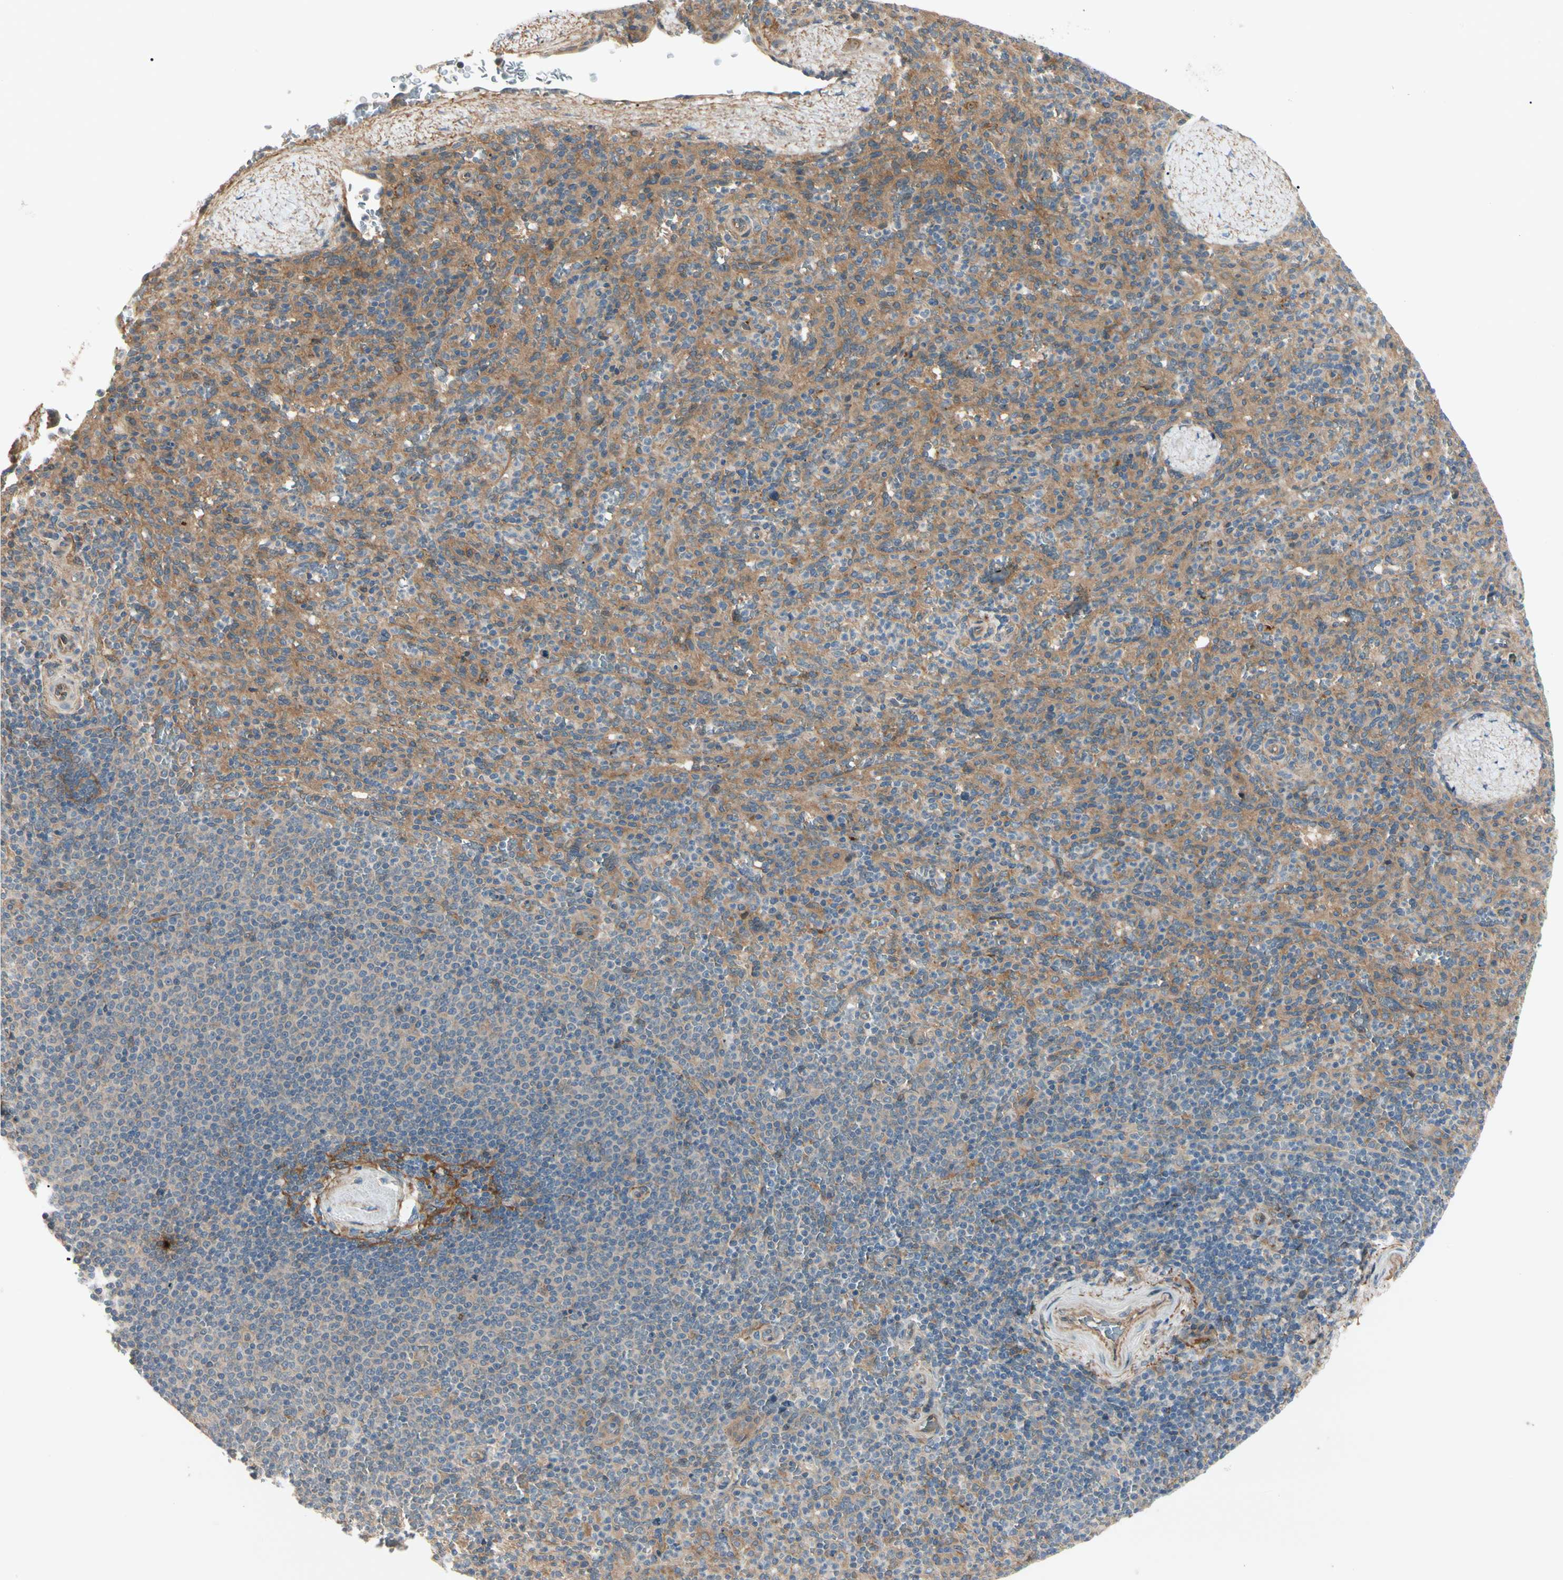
{"staining": {"intensity": "moderate", "quantity": ">75%", "location": "cytoplasmic/membranous"}, "tissue": "spleen", "cell_type": "Cells in red pulp", "image_type": "normal", "snomed": [{"axis": "morphology", "description": "Normal tissue, NOS"}, {"axis": "topography", "description": "Spleen"}], "caption": "High-magnification brightfield microscopy of unremarkable spleen stained with DAB (3,3'-diaminobenzidine) (brown) and counterstained with hematoxylin (blue). cells in red pulp exhibit moderate cytoplasmic/membranous expression is identified in about>75% of cells. (Stains: DAB in brown, nuclei in blue, Microscopy: brightfield microscopy at high magnification).", "gene": "F2R", "patient": {"sex": "male", "age": 36}}